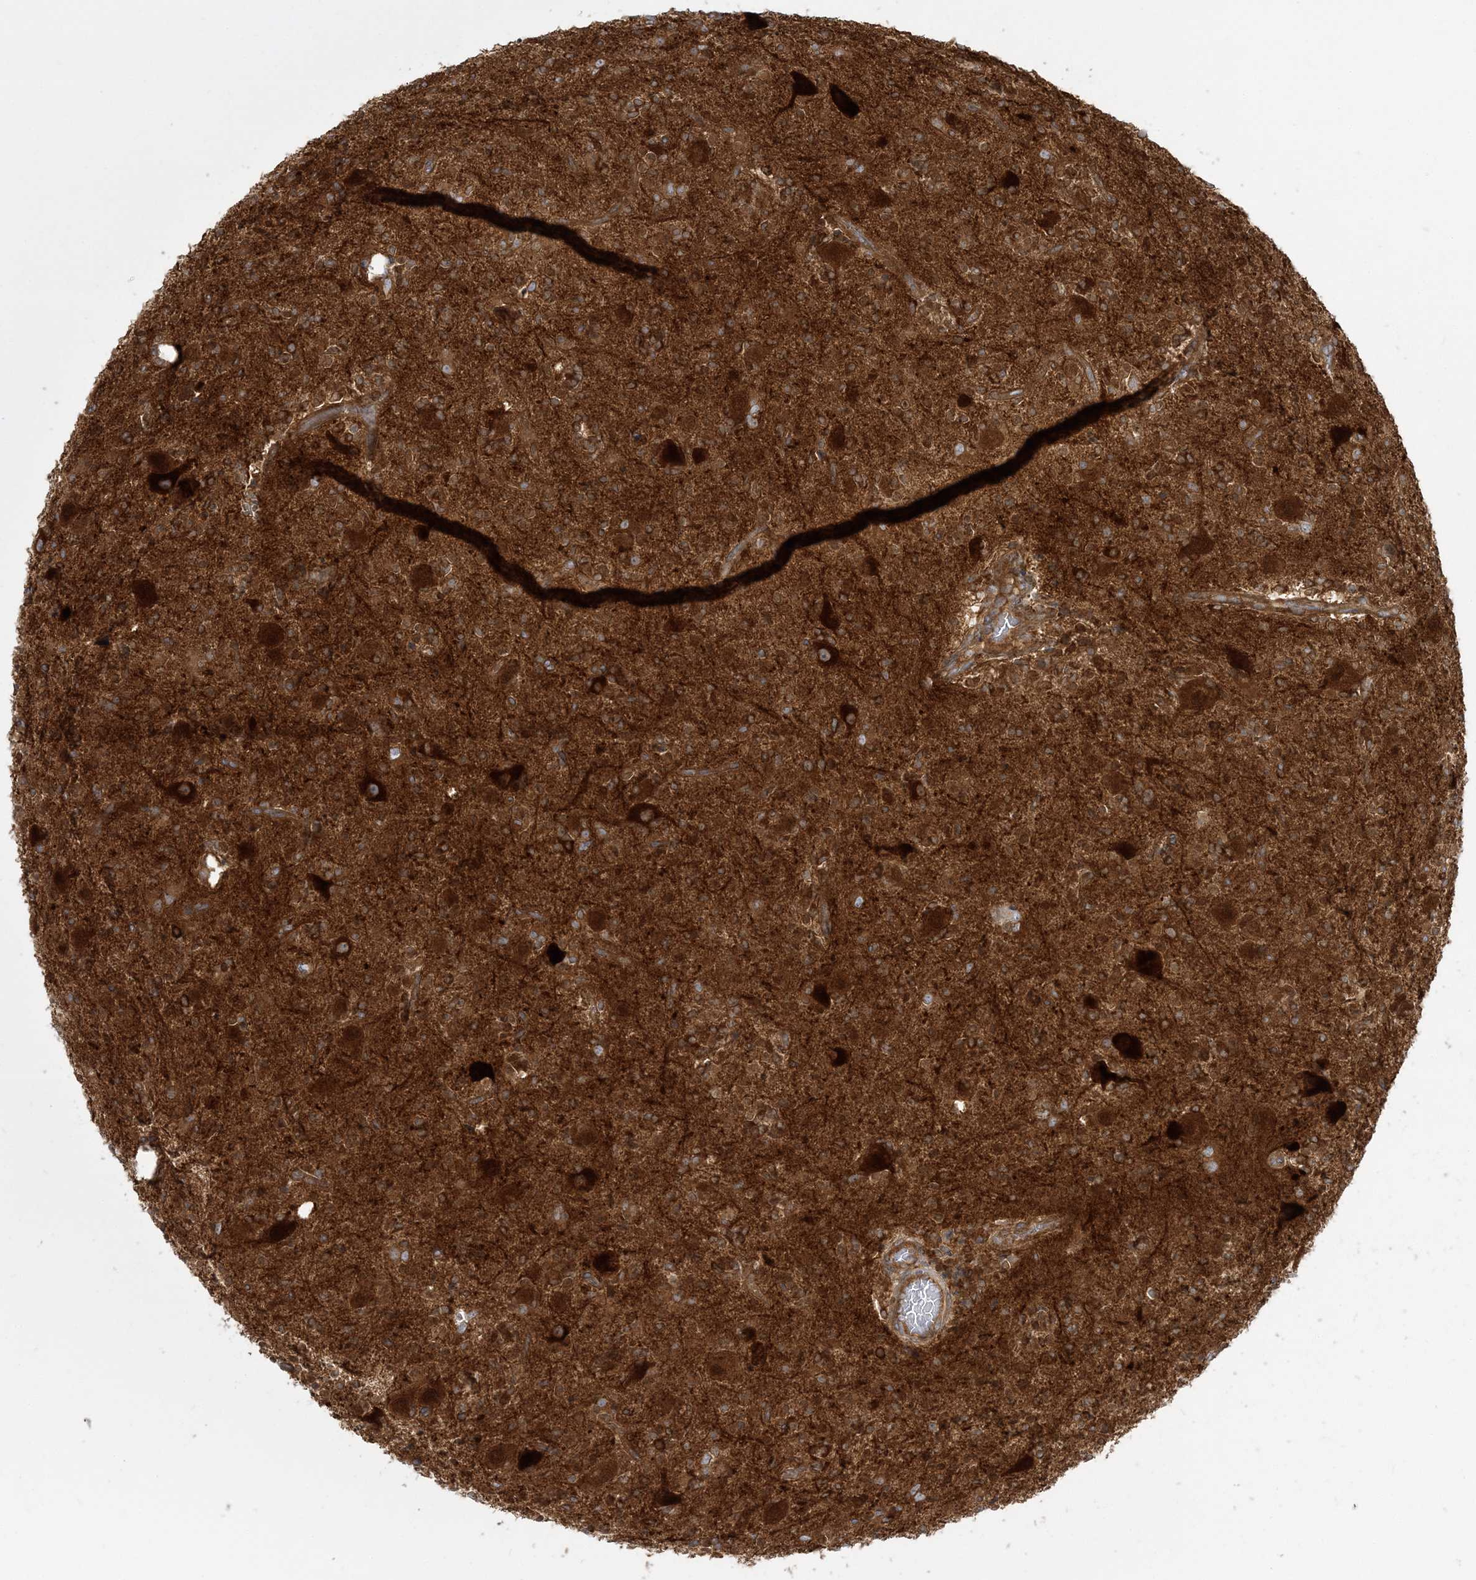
{"staining": {"intensity": "moderate", "quantity": "25%-75%", "location": "cytoplasmic/membranous"}, "tissue": "glioma", "cell_type": "Tumor cells", "image_type": "cancer", "snomed": [{"axis": "morphology", "description": "Glioma, malignant, High grade"}, {"axis": "topography", "description": "Brain"}], "caption": "Protein expression analysis of glioma displays moderate cytoplasmic/membranous staining in approximately 25%-75% of tumor cells.", "gene": "STAM", "patient": {"sex": "male", "age": 34}}